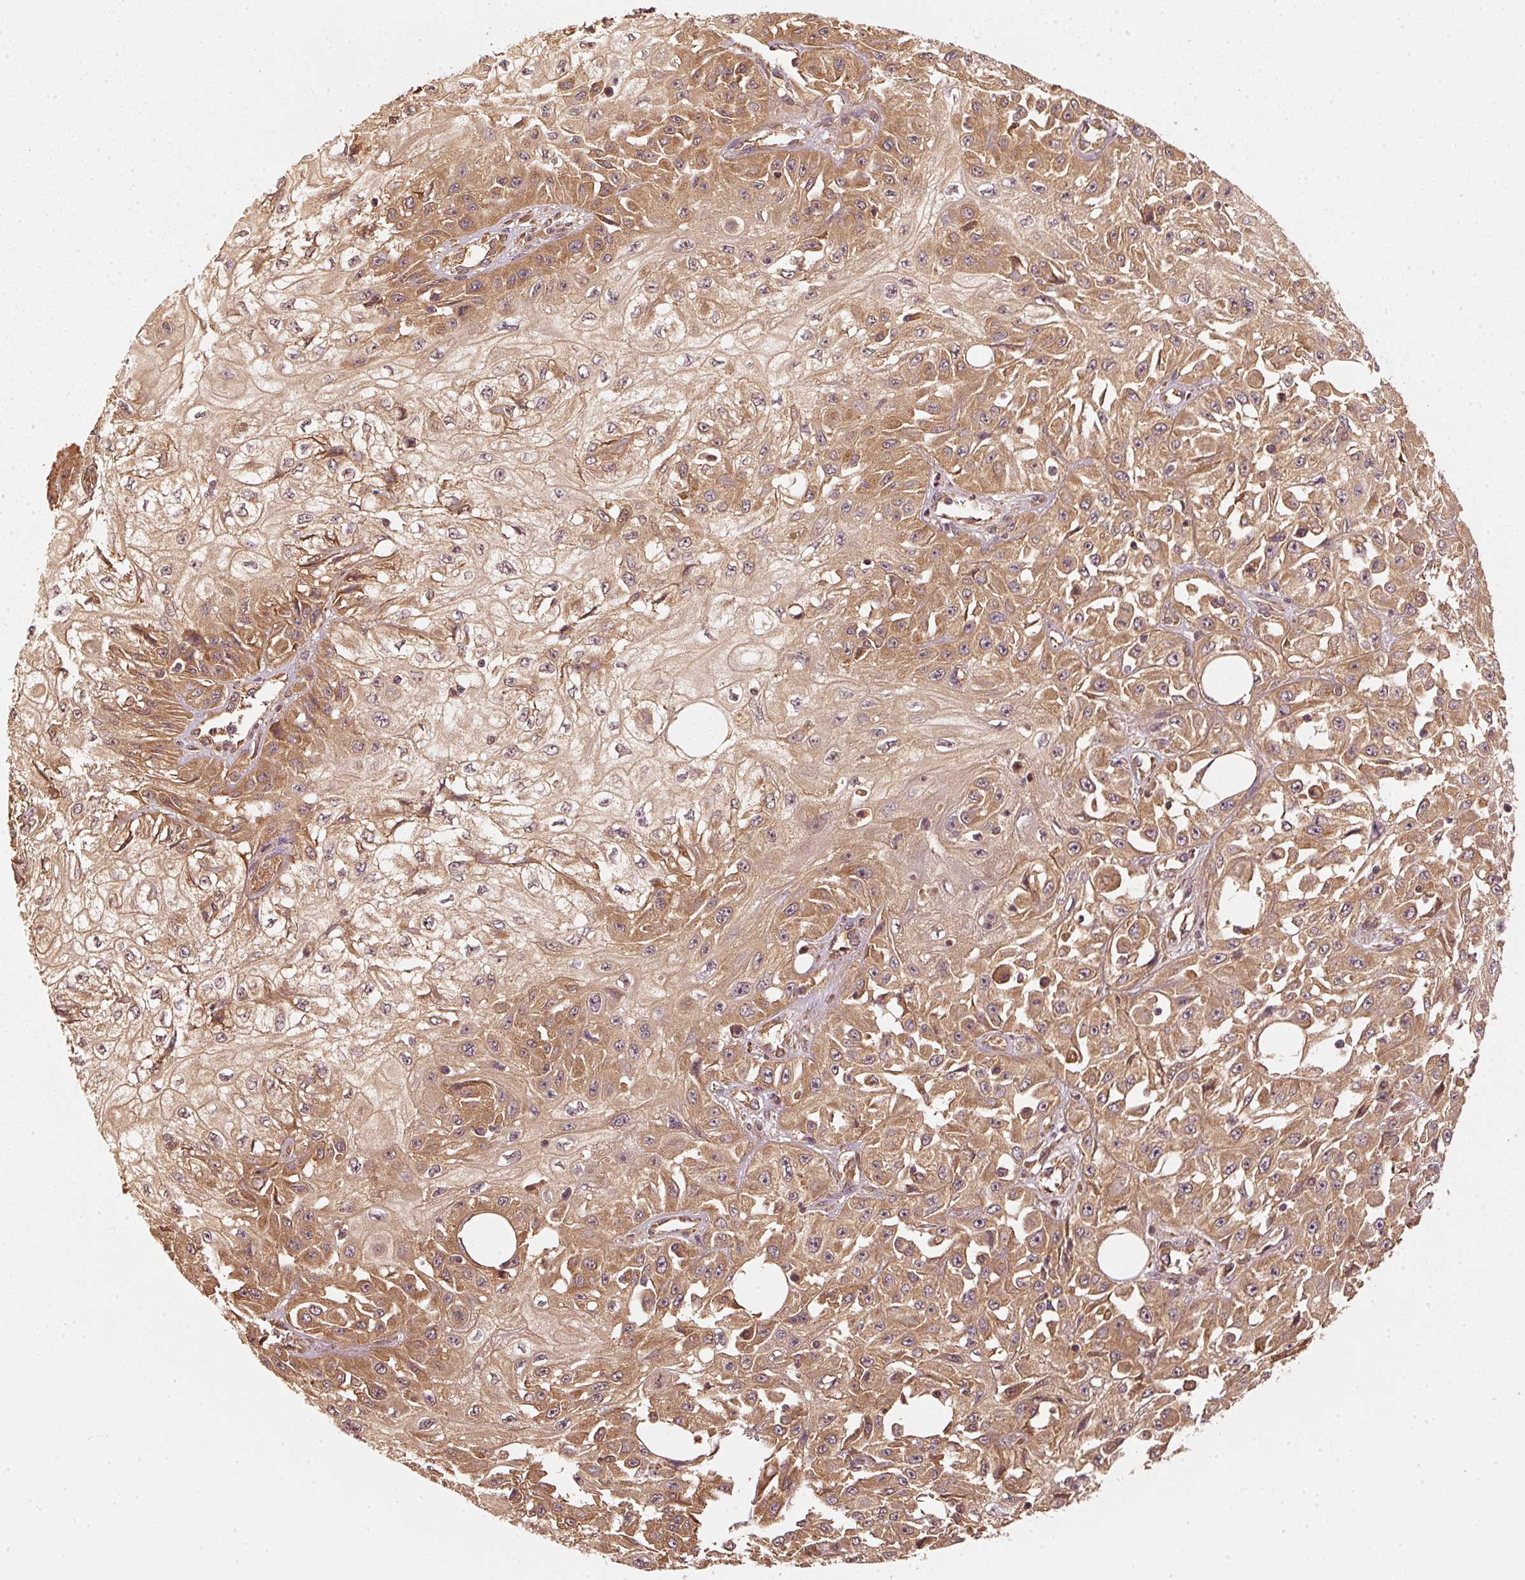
{"staining": {"intensity": "moderate", "quantity": ">75%", "location": "cytoplasmic/membranous"}, "tissue": "skin cancer", "cell_type": "Tumor cells", "image_type": "cancer", "snomed": [{"axis": "morphology", "description": "Squamous cell carcinoma, NOS"}, {"axis": "morphology", "description": "Squamous cell carcinoma, metastatic, NOS"}, {"axis": "topography", "description": "Skin"}, {"axis": "topography", "description": "Lymph node"}], "caption": "Squamous cell carcinoma (skin) stained for a protein (brown) exhibits moderate cytoplasmic/membranous positive positivity in about >75% of tumor cells.", "gene": "STAU1", "patient": {"sex": "male", "age": 75}}